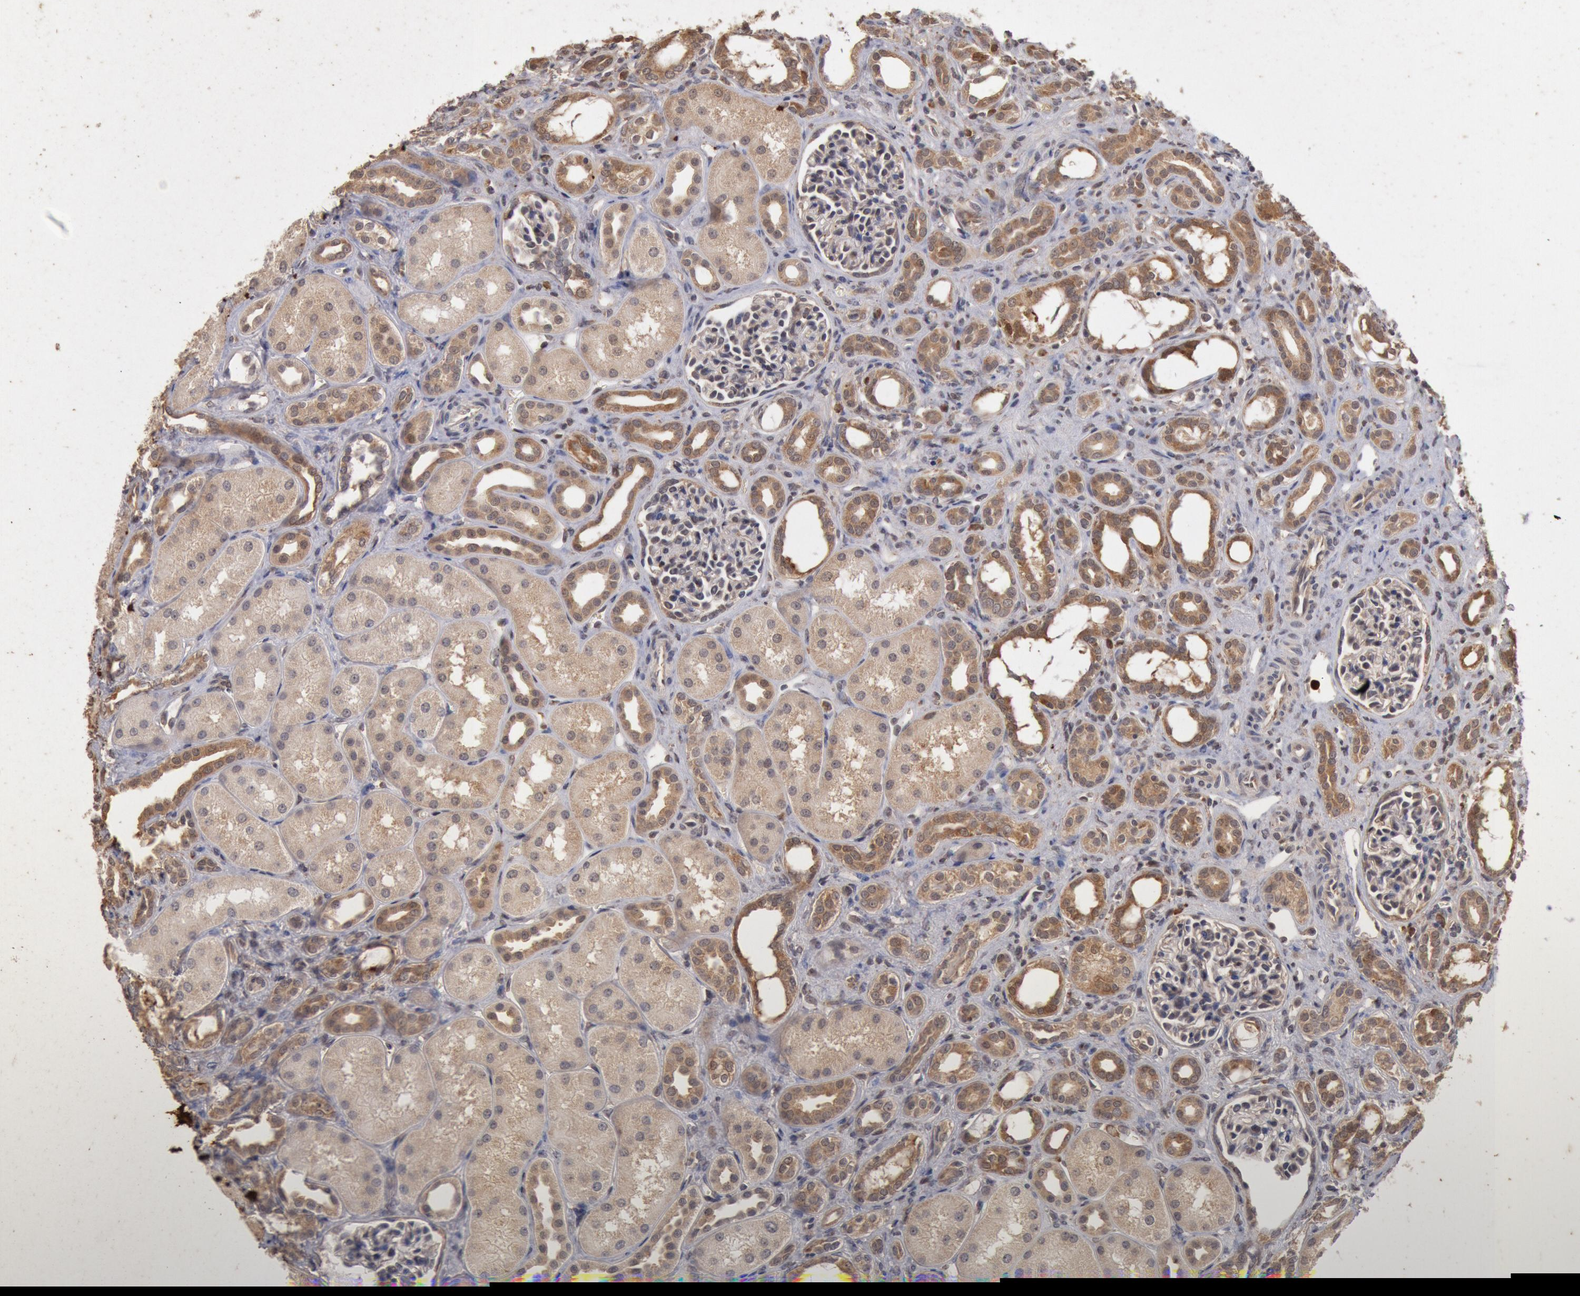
{"staining": {"intensity": "negative", "quantity": "none", "location": "none"}, "tissue": "kidney", "cell_type": "Cells in glomeruli", "image_type": "normal", "snomed": [{"axis": "morphology", "description": "Normal tissue, NOS"}, {"axis": "topography", "description": "Kidney"}], "caption": "Immunohistochemistry photomicrograph of unremarkable kidney: human kidney stained with DAB (3,3'-diaminobenzidine) demonstrates no significant protein positivity in cells in glomeruli.", "gene": "DNAJA1", "patient": {"sex": "male", "age": 7}}